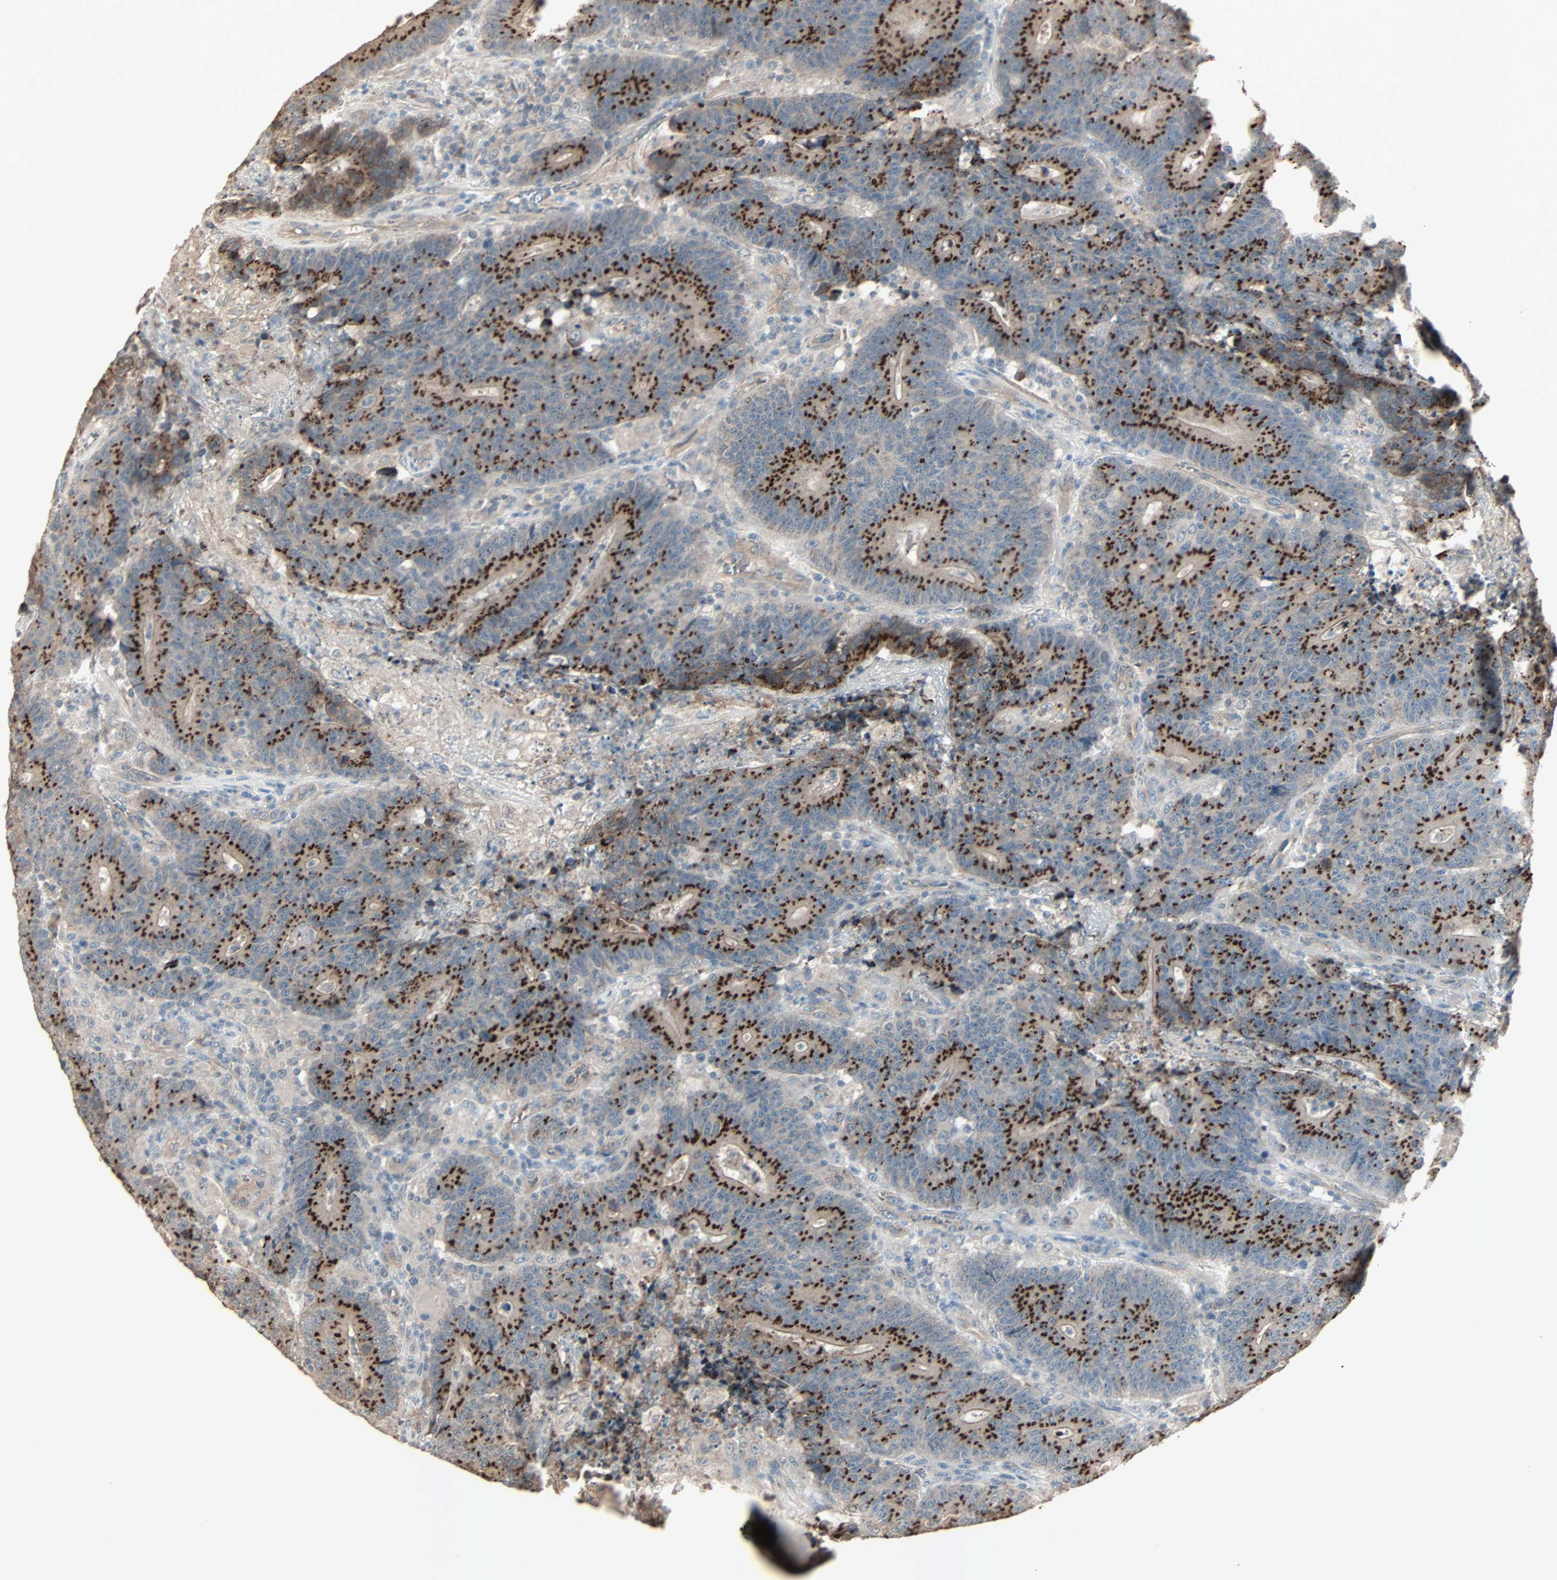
{"staining": {"intensity": "strong", "quantity": ">75%", "location": "cytoplasmic/membranous"}, "tissue": "colorectal cancer", "cell_type": "Tumor cells", "image_type": "cancer", "snomed": [{"axis": "morphology", "description": "Normal tissue, NOS"}, {"axis": "morphology", "description": "Adenocarcinoma, NOS"}, {"axis": "topography", "description": "Colon"}], "caption": "This is an image of immunohistochemistry staining of colorectal adenocarcinoma, which shows strong expression in the cytoplasmic/membranous of tumor cells.", "gene": "GALNT3", "patient": {"sex": "female", "age": 75}}